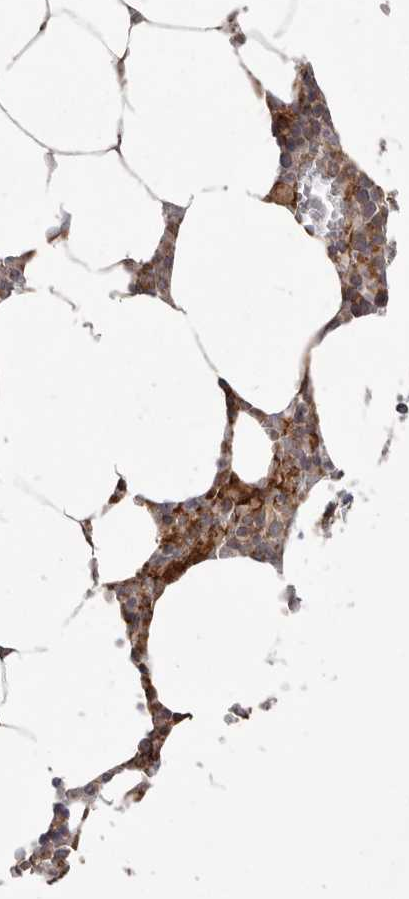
{"staining": {"intensity": "moderate", "quantity": ">75%", "location": "cytoplasmic/membranous"}, "tissue": "bone marrow", "cell_type": "Hematopoietic cells", "image_type": "normal", "snomed": [{"axis": "morphology", "description": "Normal tissue, NOS"}, {"axis": "topography", "description": "Bone marrow"}], "caption": "Bone marrow stained with a brown dye exhibits moderate cytoplasmic/membranous positive expression in approximately >75% of hematopoietic cells.", "gene": "NUP43", "patient": {"sex": "male", "age": 70}}